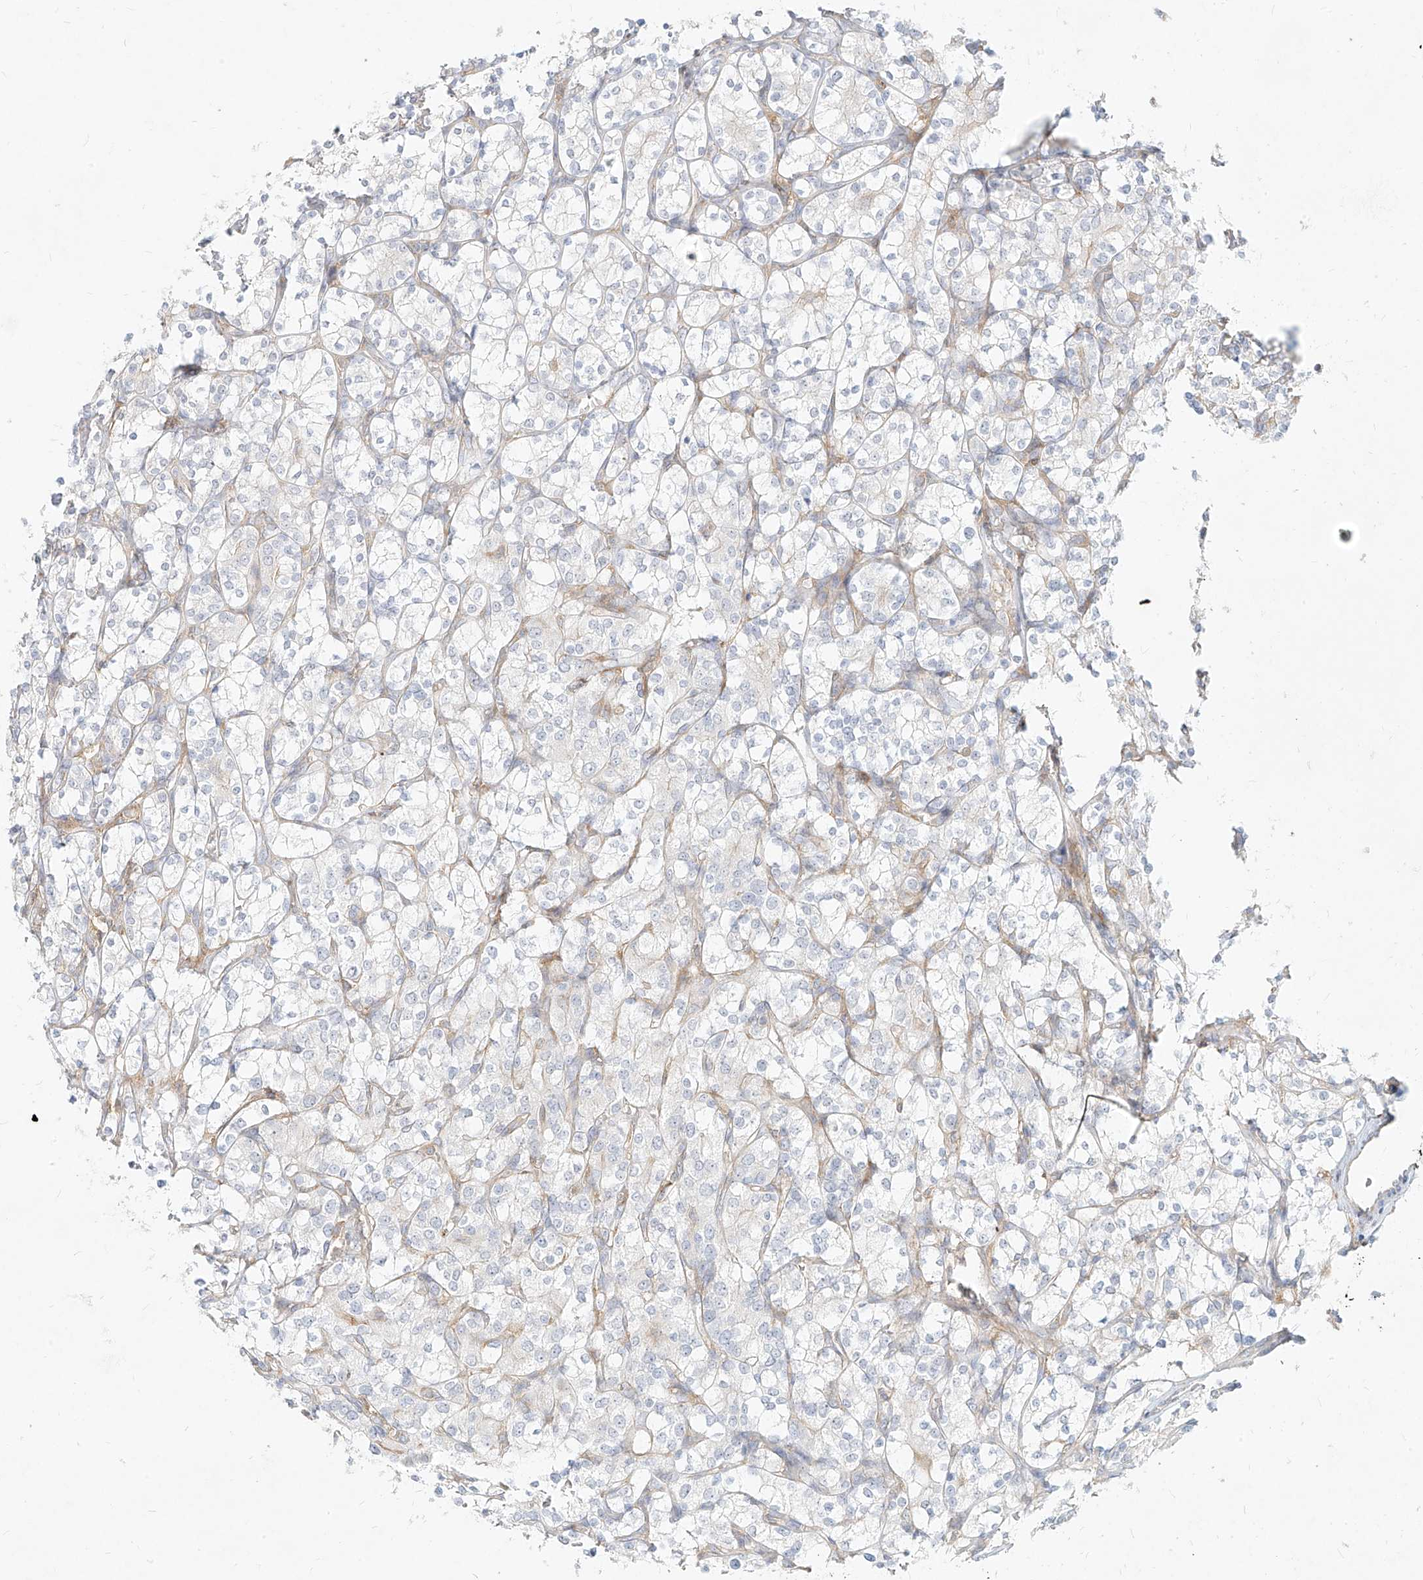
{"staining": {"intensity": "negative", "quantity": "none", "location": "none"}, "tissue": "renal cancer", "cell_type": "Tumor cells", "image_type": "cancer", "snomed": [{"axis": "morphology", "description": "Adenocarcinoma, NOS"}, {"axis": "topography", "description": "Kidney"}], "caption": "High magnification brightfield microscopy of adenocarcinoma (renal) stained with DAB (brown) and counterstained with hematoxylin (blue): tumor cells show no significant staining.", "gene": "SLC2A12", "patient": {"sex": "male", "age": 77}}